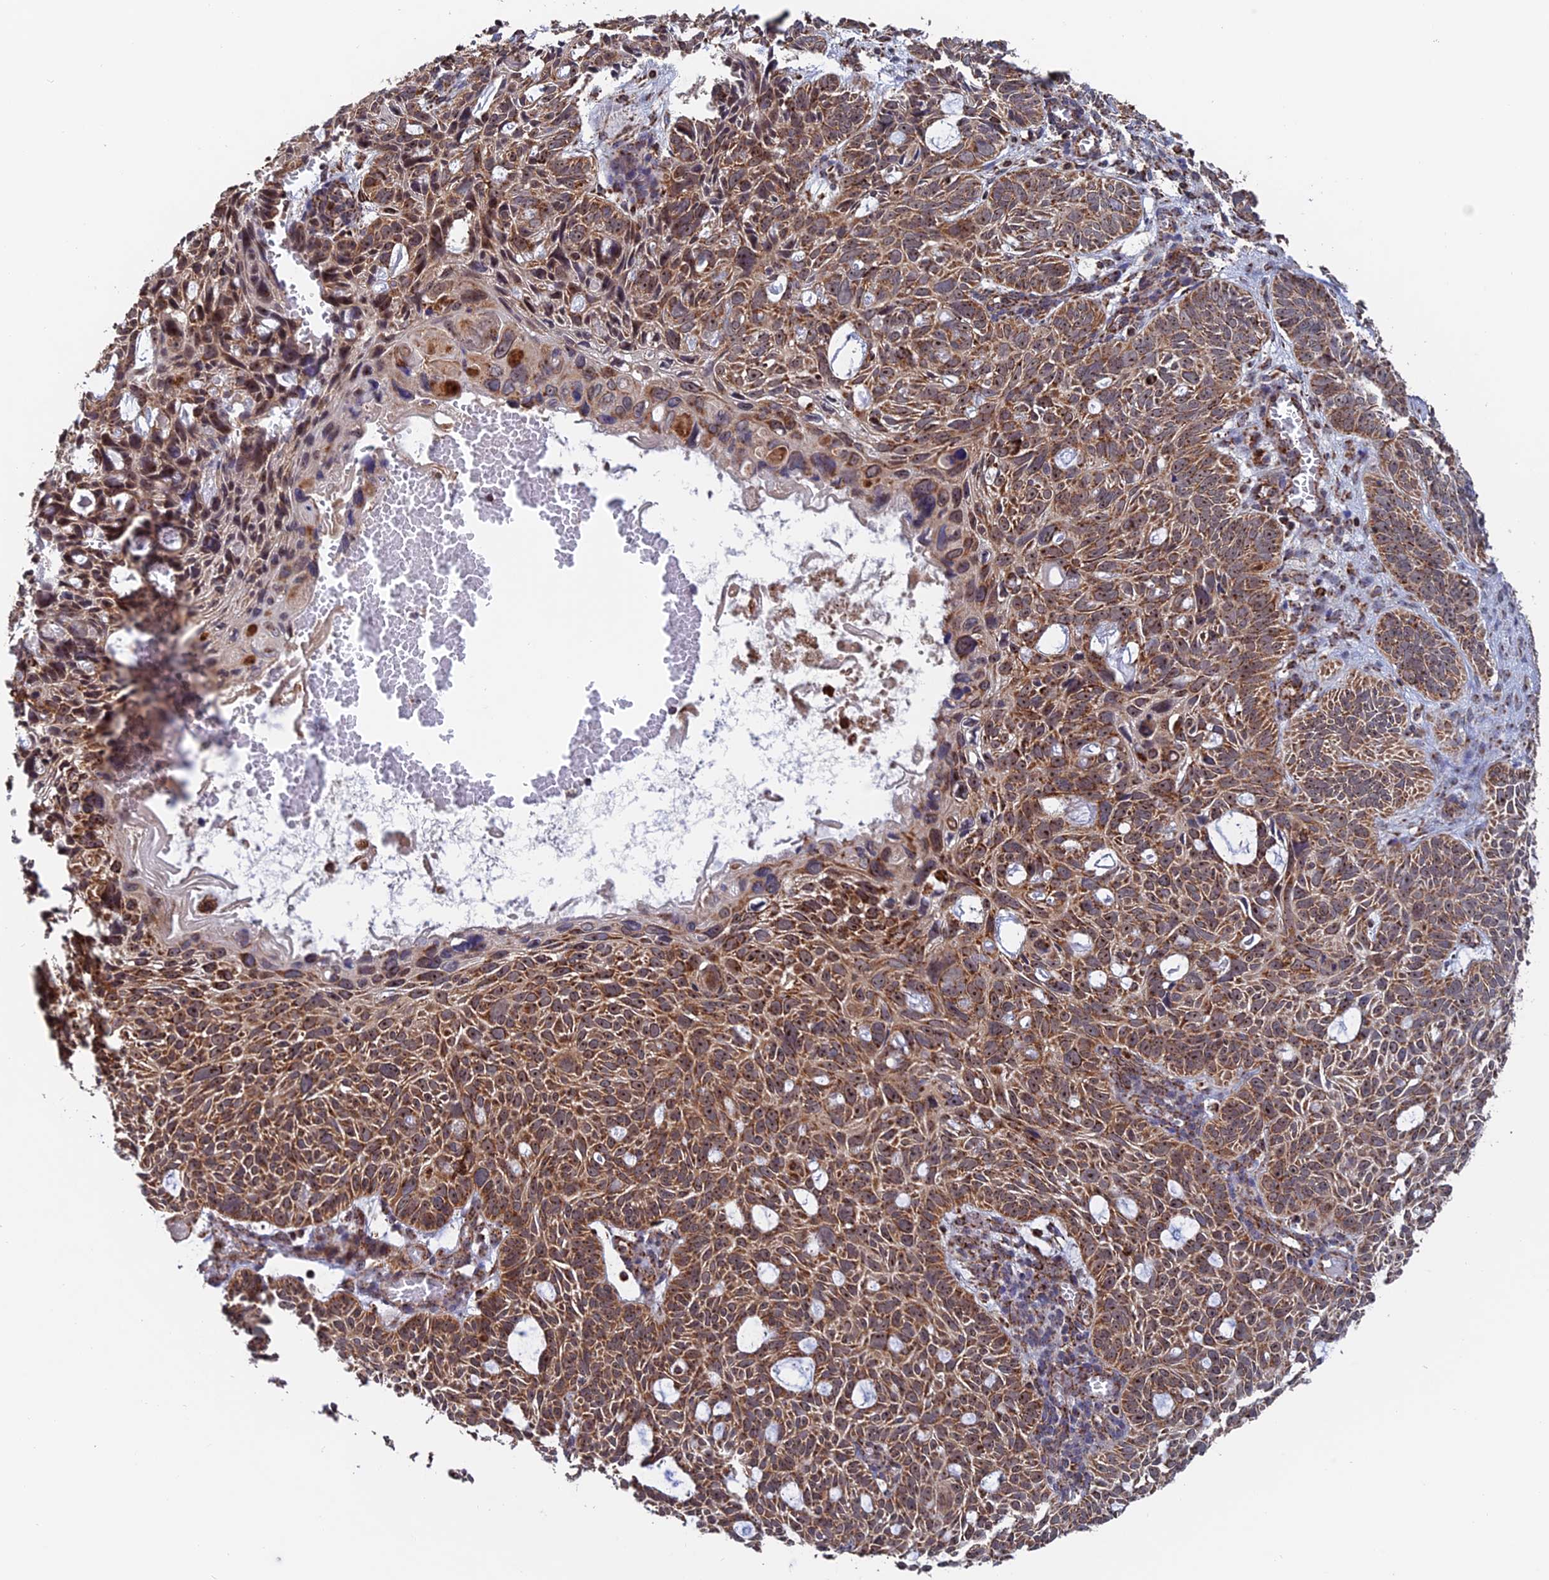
{"staining": {"intensity": "moderate", "quantity": ">75%", "location": "cytoplasmic/membranous"}, "tissue": "skin cancer", "cell_type": "Tumor cells", "image_type": "cancer", "snomed": [{"axis": "morphology", "description": "Basal cell carcinoma"}, {"axis": "topography", "description": "Skin"}], "caption": "The immunohistochemical stain shows moderate cytoplasmic/membranous expression in tumor cells of basal cell carcinoma (skin) tissue.", "gene": "DTYMK", "patient": {"sex": "male", "age": 69}}